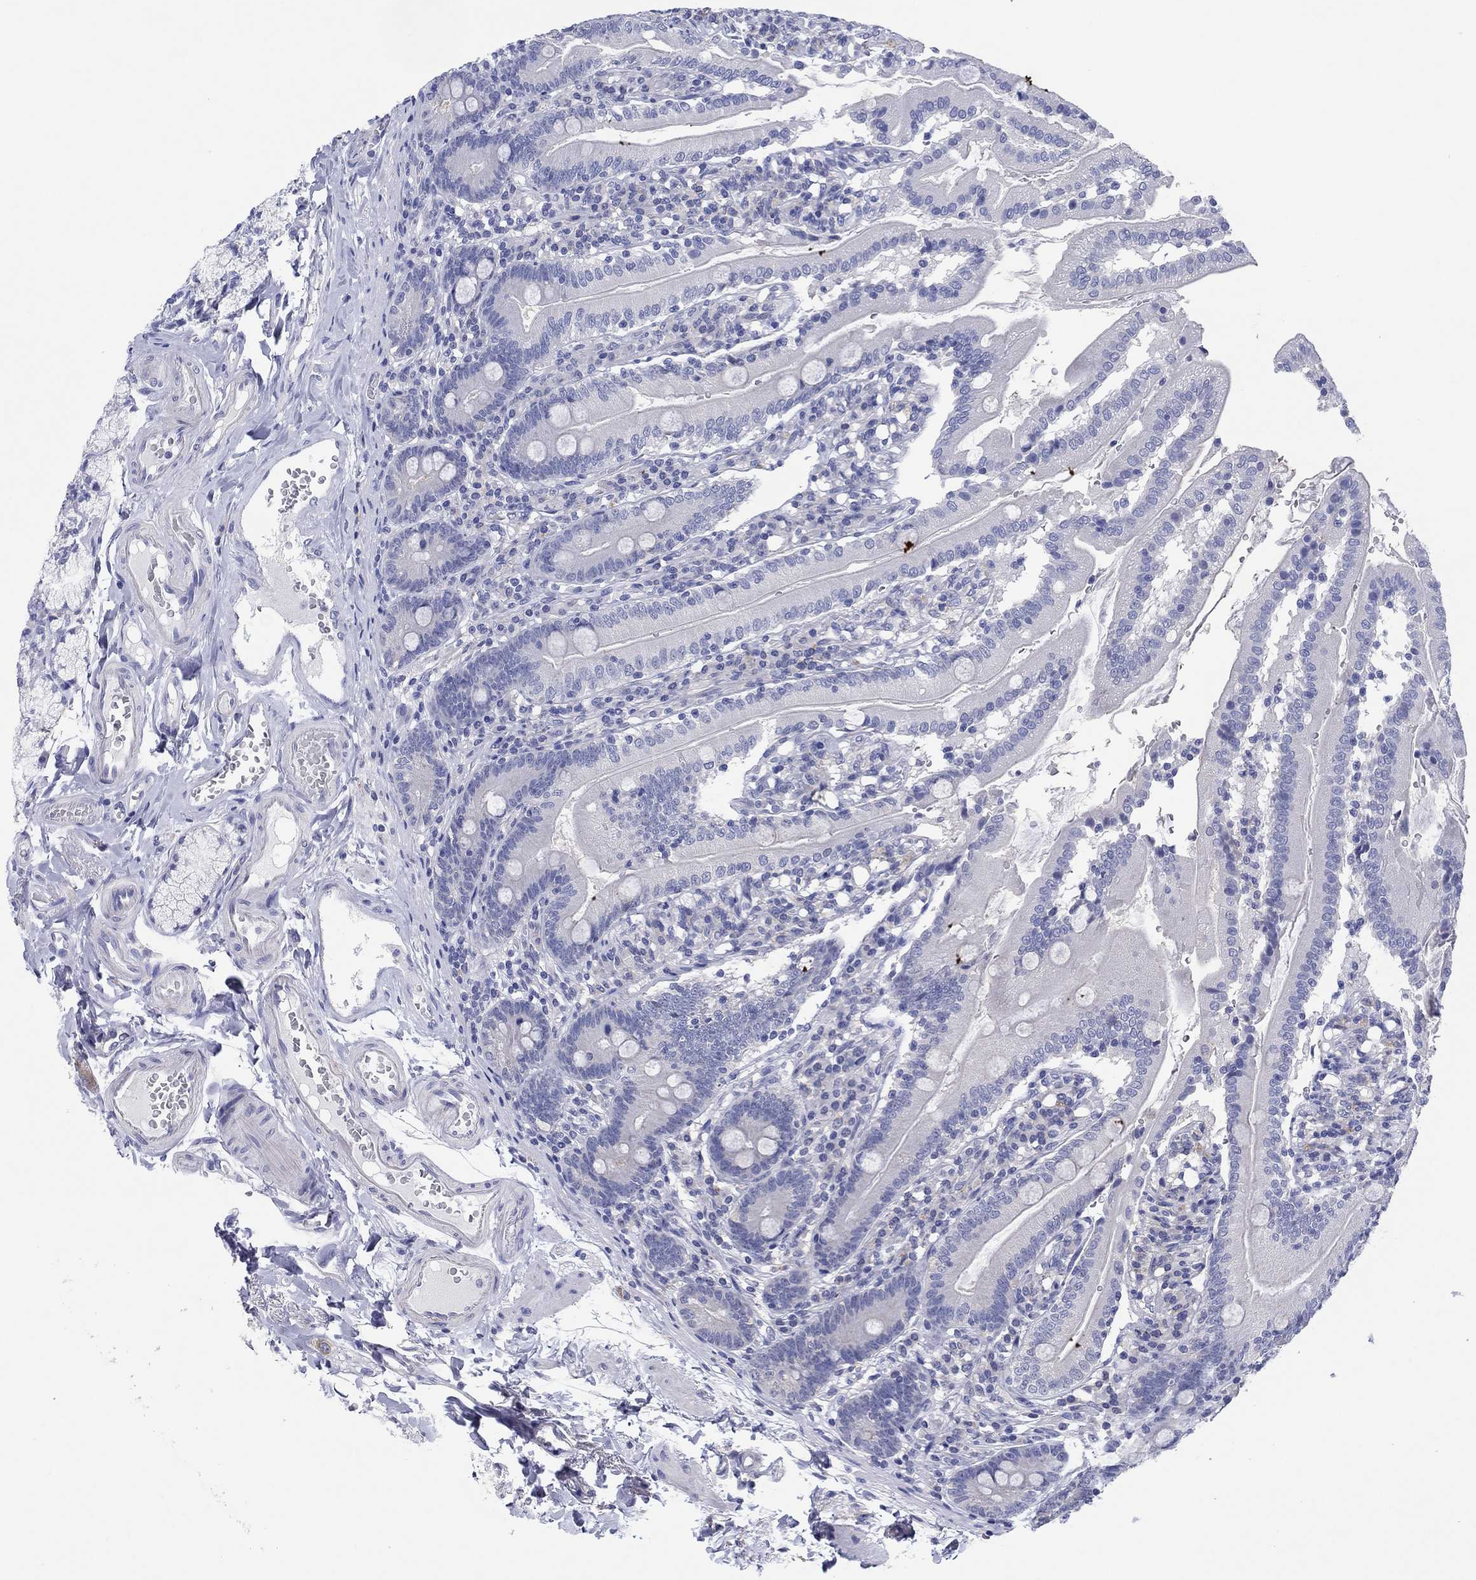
{"staining": {"intensity": "negative", "quantity": "none", "location": "none"}, "tissue": "duodenum", "cell_type": "Glandular cells", "image_type": "normal", "snomed": [{"axis": "morphology", "description": "Normal tissue, NOS"}, {"axis": "topography", "description": "Duodenum"}], "caption": "Immunohistochemistry of unremarkable duodenum shows no expression in glandular cells.", "gene": "HDC", "patient": {"sex": "female", "age": 67}}